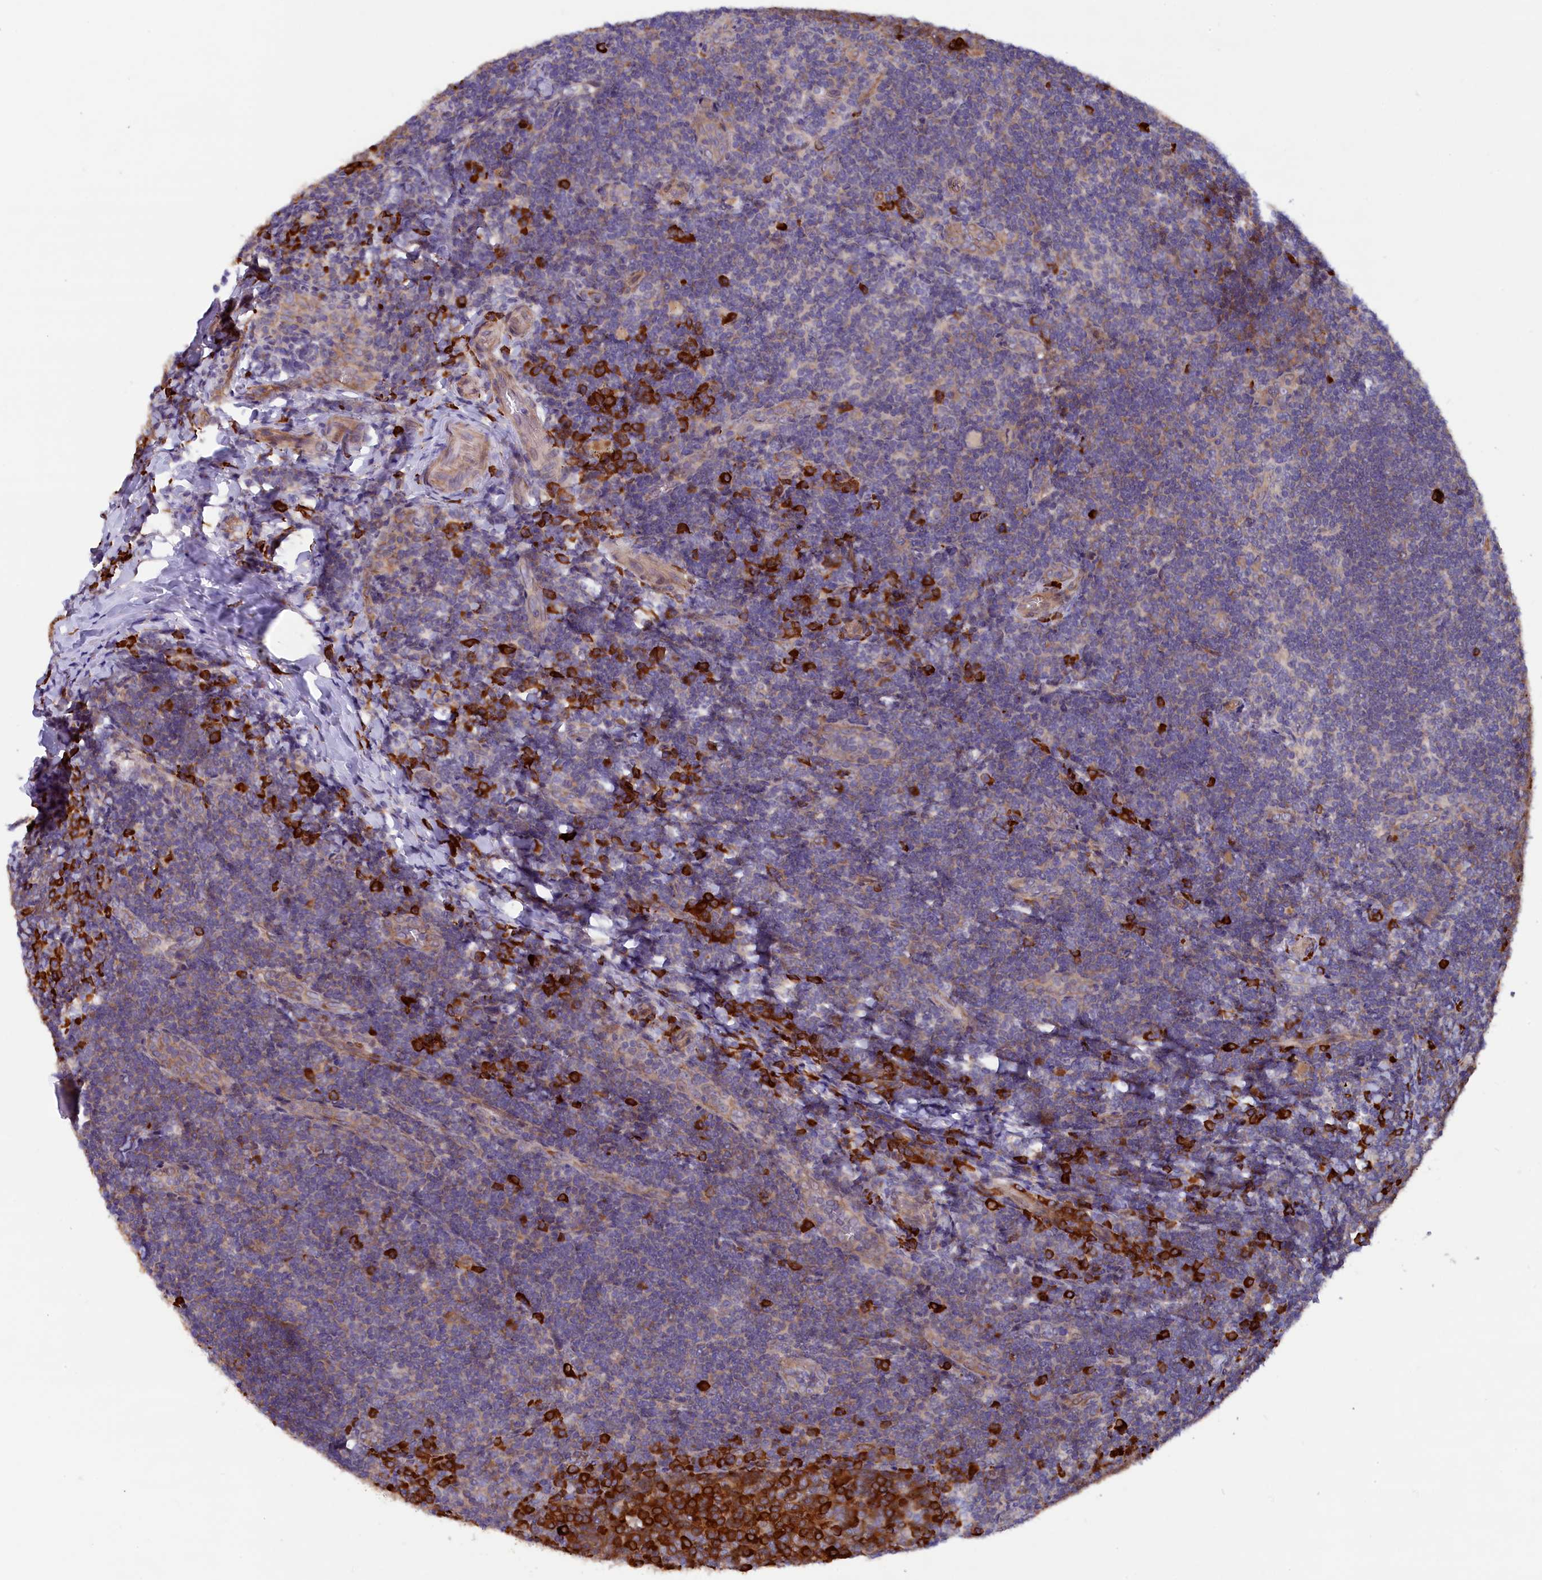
{"staining": {"intensity": "strong", "quantity": "<25%", "location": "cytoplasmic/membranous"}, "tissue": "tonsil", "cell_type": "Germinal center cells", "image_type": "normal", "snomed": [{"axis": "morphology", "description": "Normal tissue, NOS"}, {"axis": "topography", "description": "Tonsil"}], "caption": "Immunohistochemistry of unremarkable tonsil shows medium levels of strong cytoplasmic/membranous expression in approximately <25% of germinal center cells. (Brightfield microscopy of DAB IHC at high magnification).", "gene": "JPT2", "patient": {"sex": "male", "age": 17}}